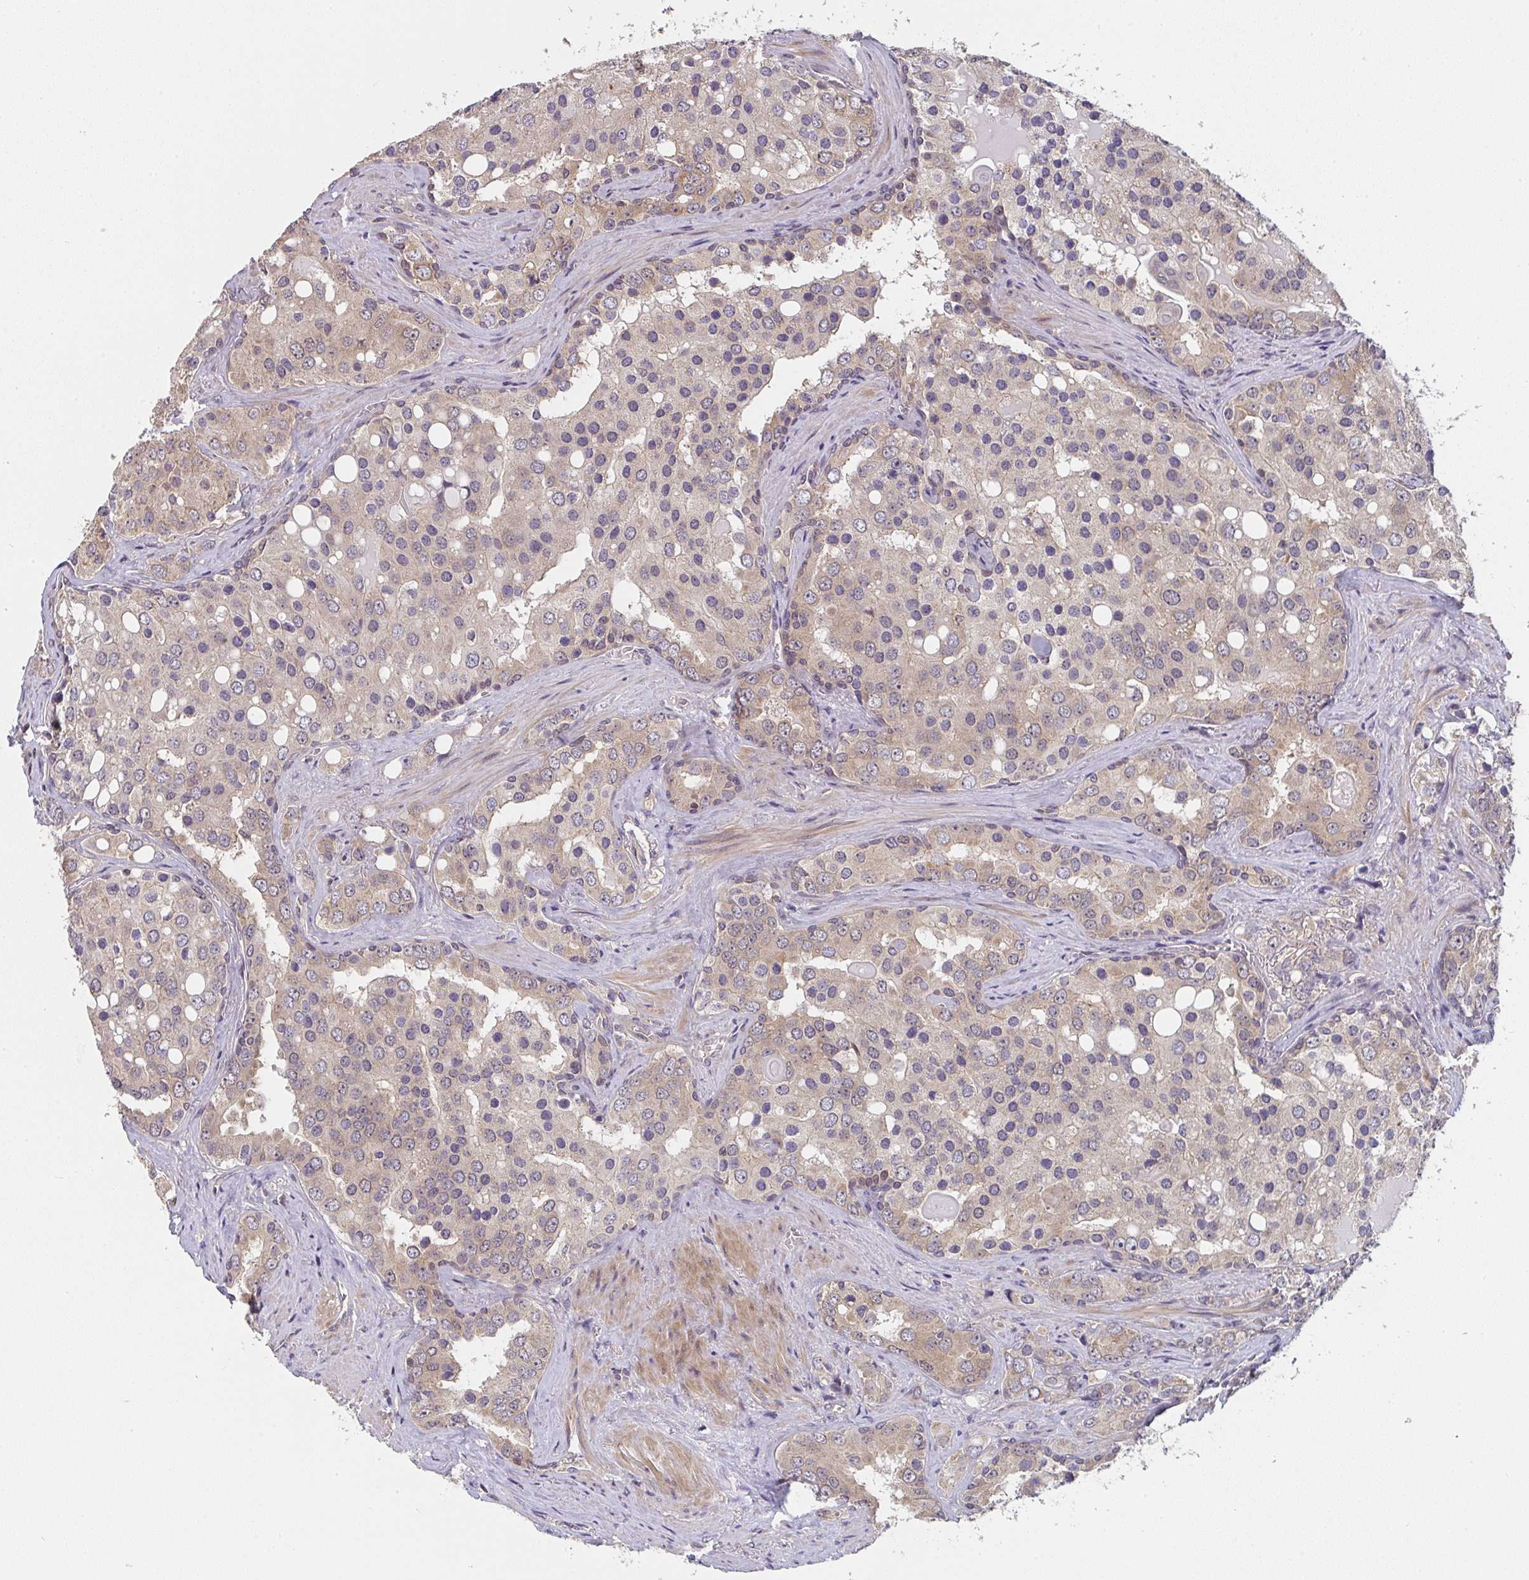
{"staining": {"intensity": "weak", "quantity": "<25%", "location": "cytoplasmic/membranous"}, "tissue": "prostate cancer", "cell_type": "Tumor cells", "image_type": "cancer", "snomed": [{"axis": "morphology", "description": "Adenocarcinoma, High grade"}, {"axis": "topography", "description": "Prostate"}], "caption": "The micrograph shows no significant positivity in tumor cells of prostate high-grade adenocarcinoma.", "gene": "RANGRF", "patient": {"sex": "male", "age": 67}}